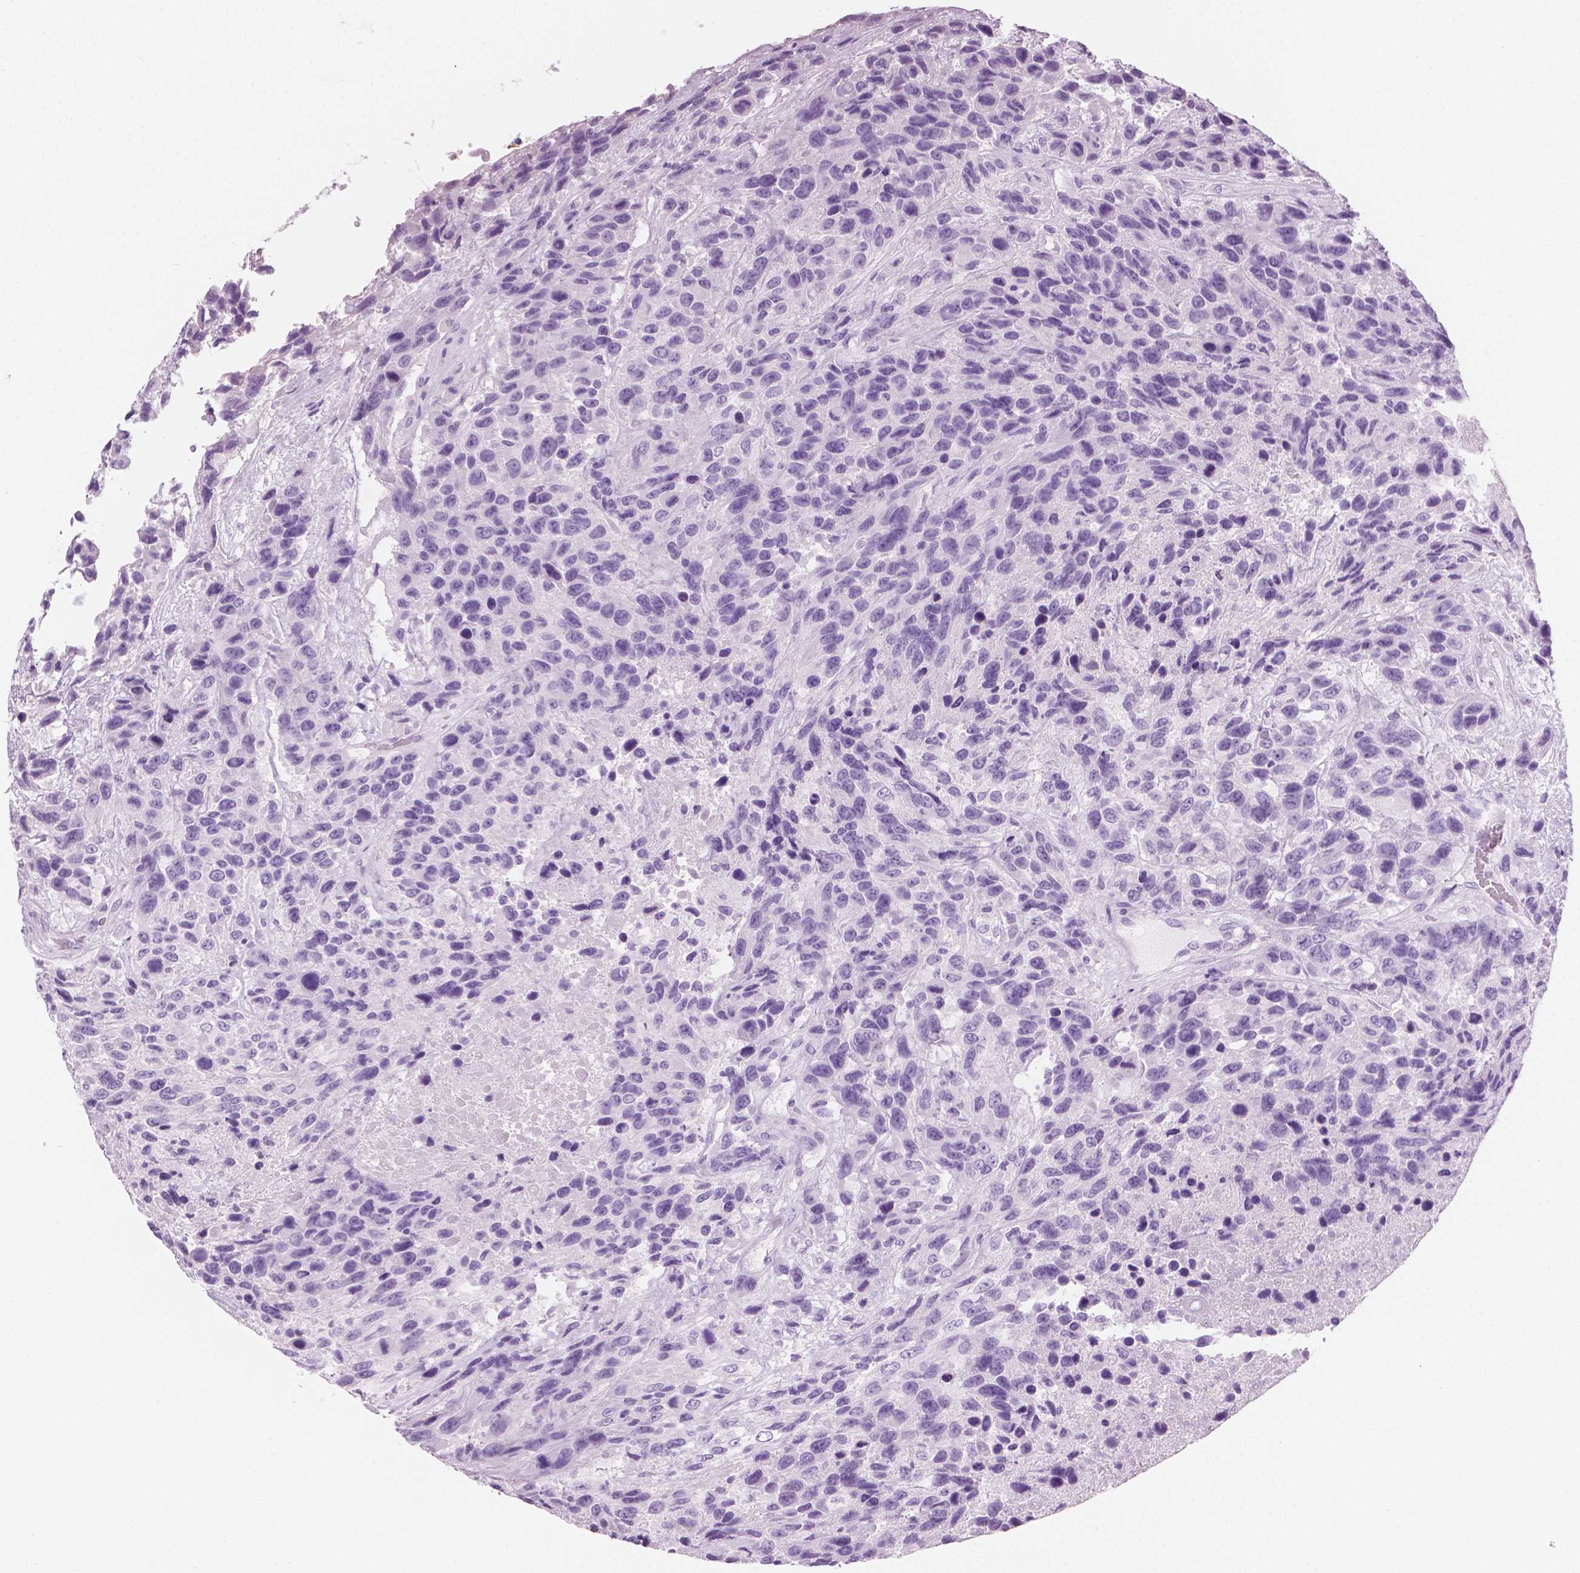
{"staining": {"intensity": "negative", "quantity": "none", "location": "none"}, "tissue": "urothelial cancer", "cell_type": "Tumor cells", "image_type": "cancer", "snomed": [{"axis": "morphology", "description": "Urothelial carcinoma, High grade"}, {"axis": "topography", "description": "Urinary bladder"}], "caption": "Urothelial carcinoma (high-grade) stained for a protein using immunohistochemistry shows no staining tumor cells.", "gene": "PLIN4", "patient": {"sex": "female", "age": 70}}